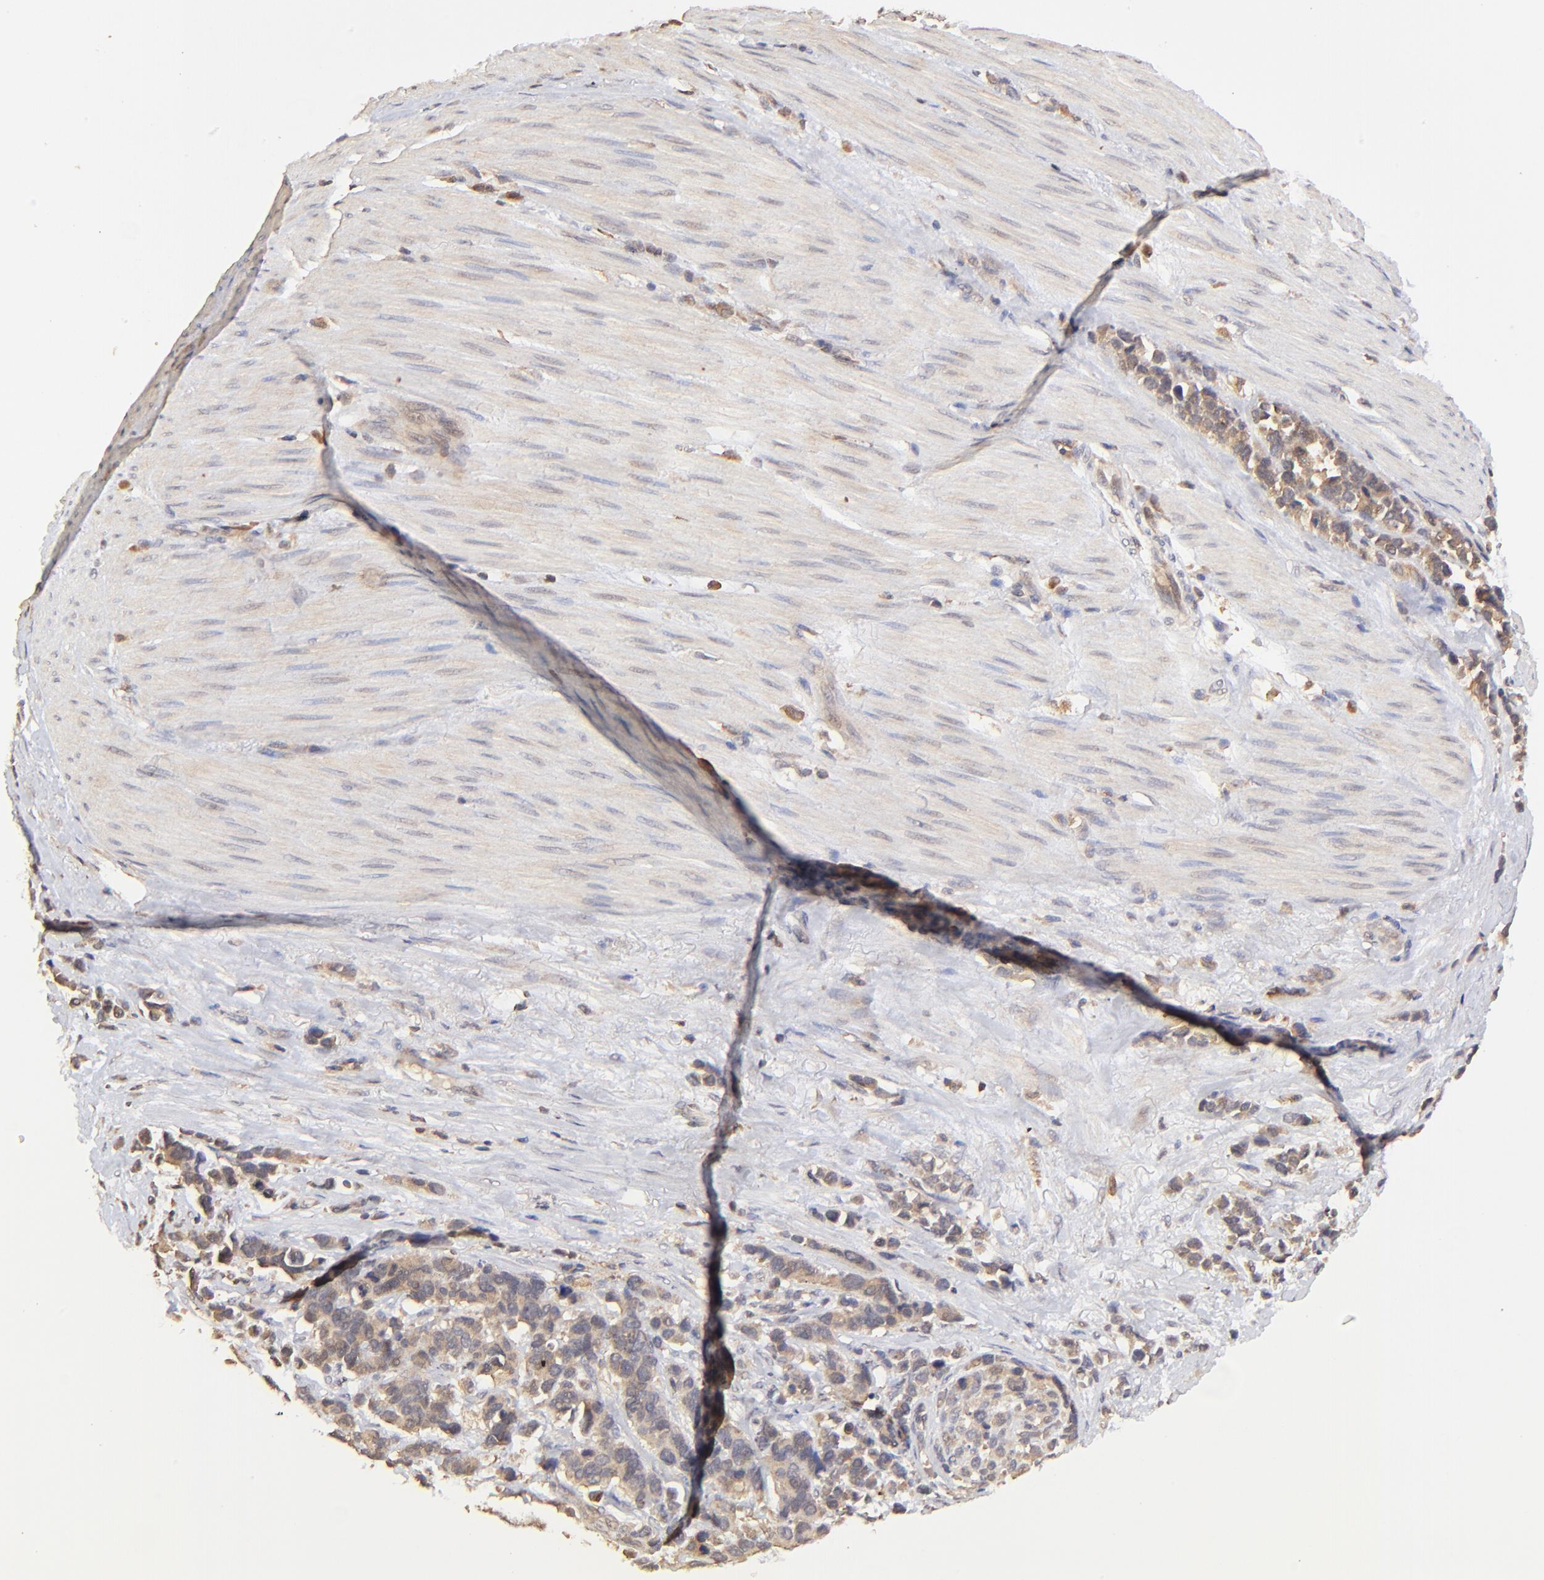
{"staining": {"intensity": "moderate", "quantity": ">75%", "location": "cytoplasmic/membranous"}, "tissue": "stomach cancer", "cell_type": "Tumor cells", "image_type": "cancer", "snomed": [{"axis": "morphology", "description": "Adenocarcinoma, NOS"}, {"axis": "topography", "description": "Stomach, upper"}], "caption": "Immunohistochemistry (IHC) (DAB) staining of human stomach cancer (adenocarcinoma) reveals moderate cytoplasmic/membranous protein staining in approximately >75% of tumor cells.", "gene": "STON2", "patient": {"sex": "male", "age": 71}}